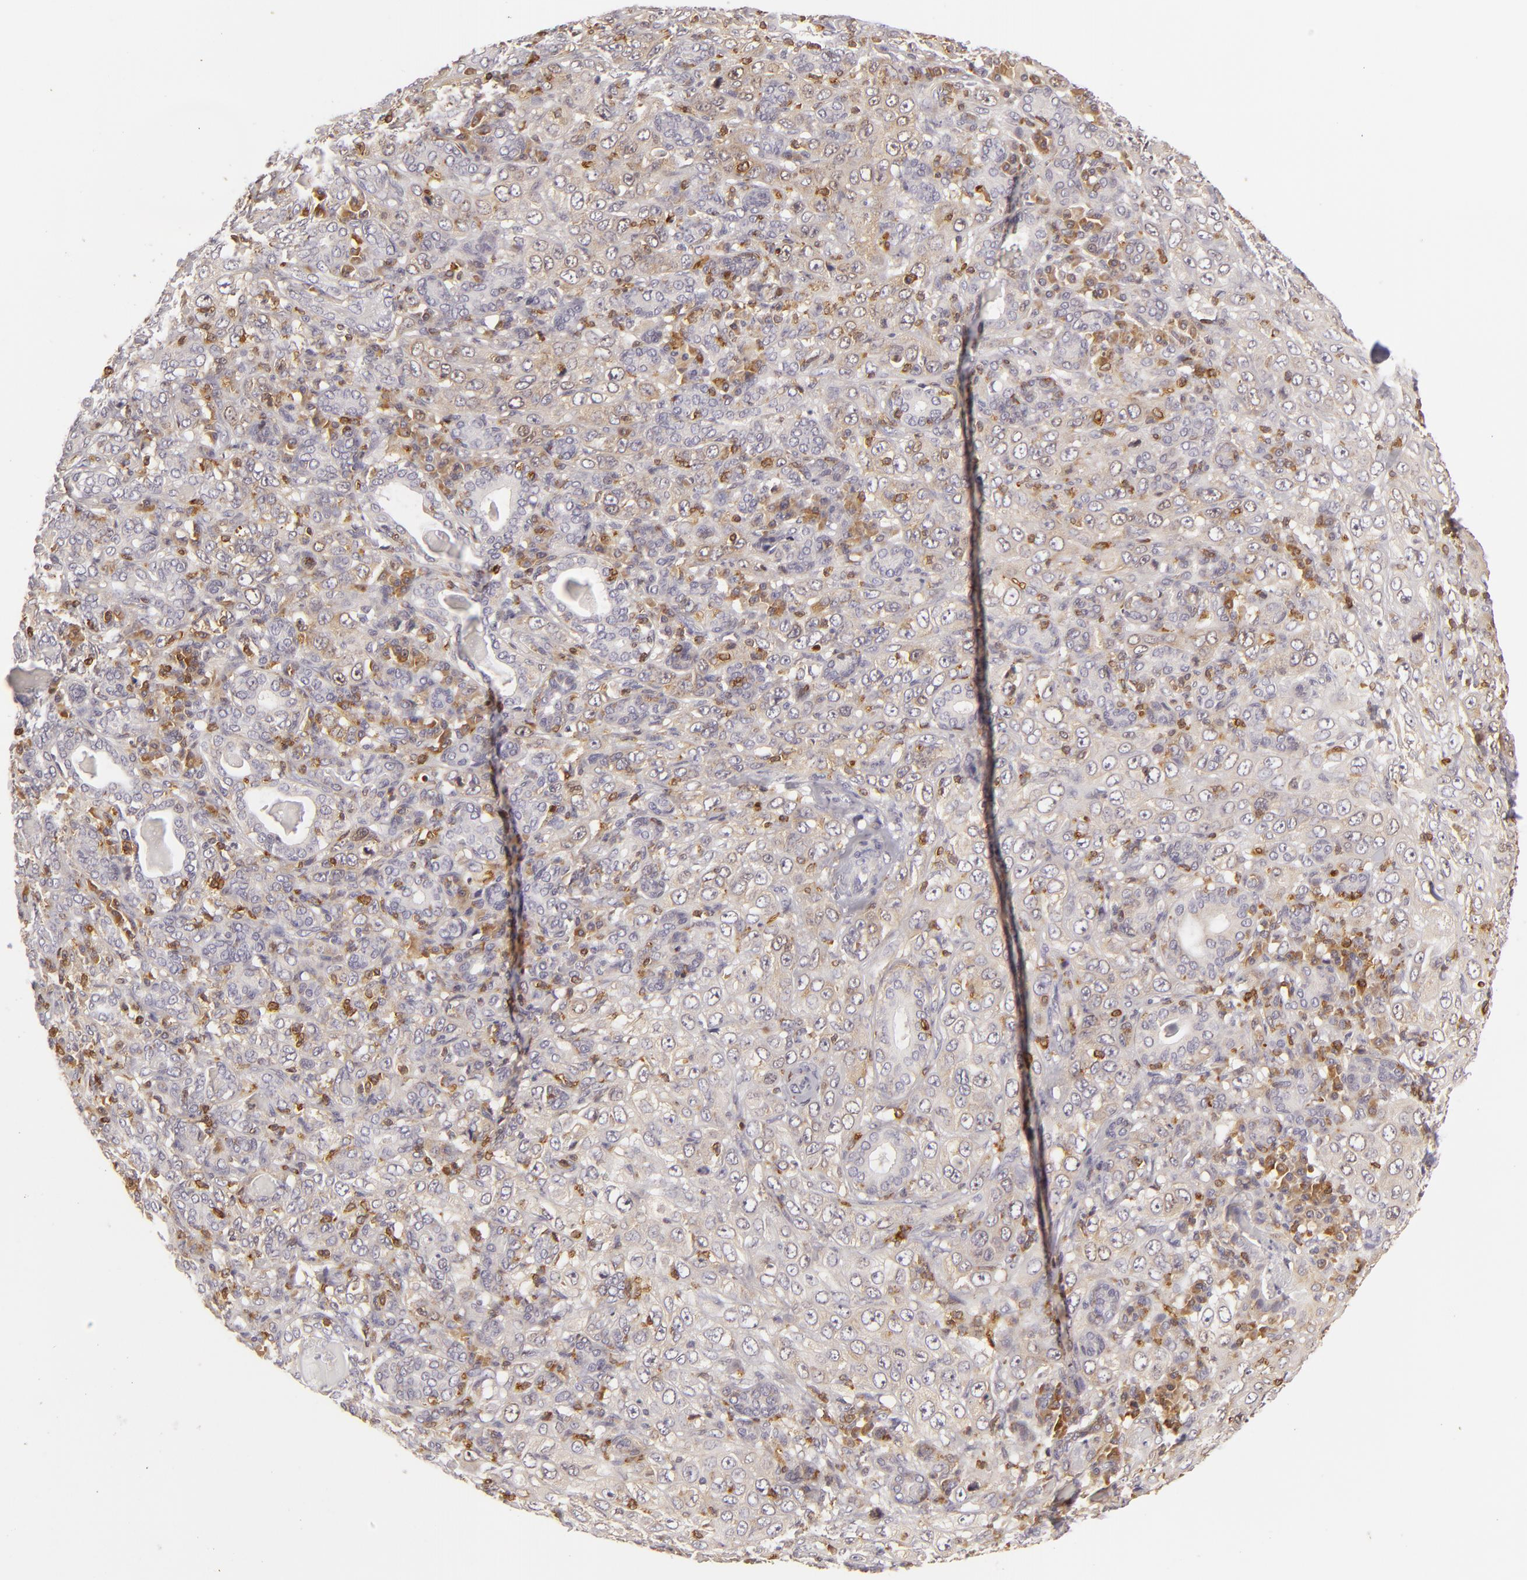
{"staining": {"intensity": "weak", "quantity": "25%-75%", "location": "cytoplasmic/membranous,nuclear"}, "tissue": "skin cancer", "cell_type": "Tumor cells", "image_type": "cancer", "snomed": [{"axis": "morphology", "description": "Squamous cell carcinoma, NOS"}, {"axis": "topography", "description": "Skin"}], "caption": "Tumor cells display low levels of weak cytoplasmic/membranous and nuclear staining in about 25%-75% of cells in human skin cancer (squamous cell carcinoma).", "gene": "APOBEC3G", "patient": {"sex": "male", "age": 84}}